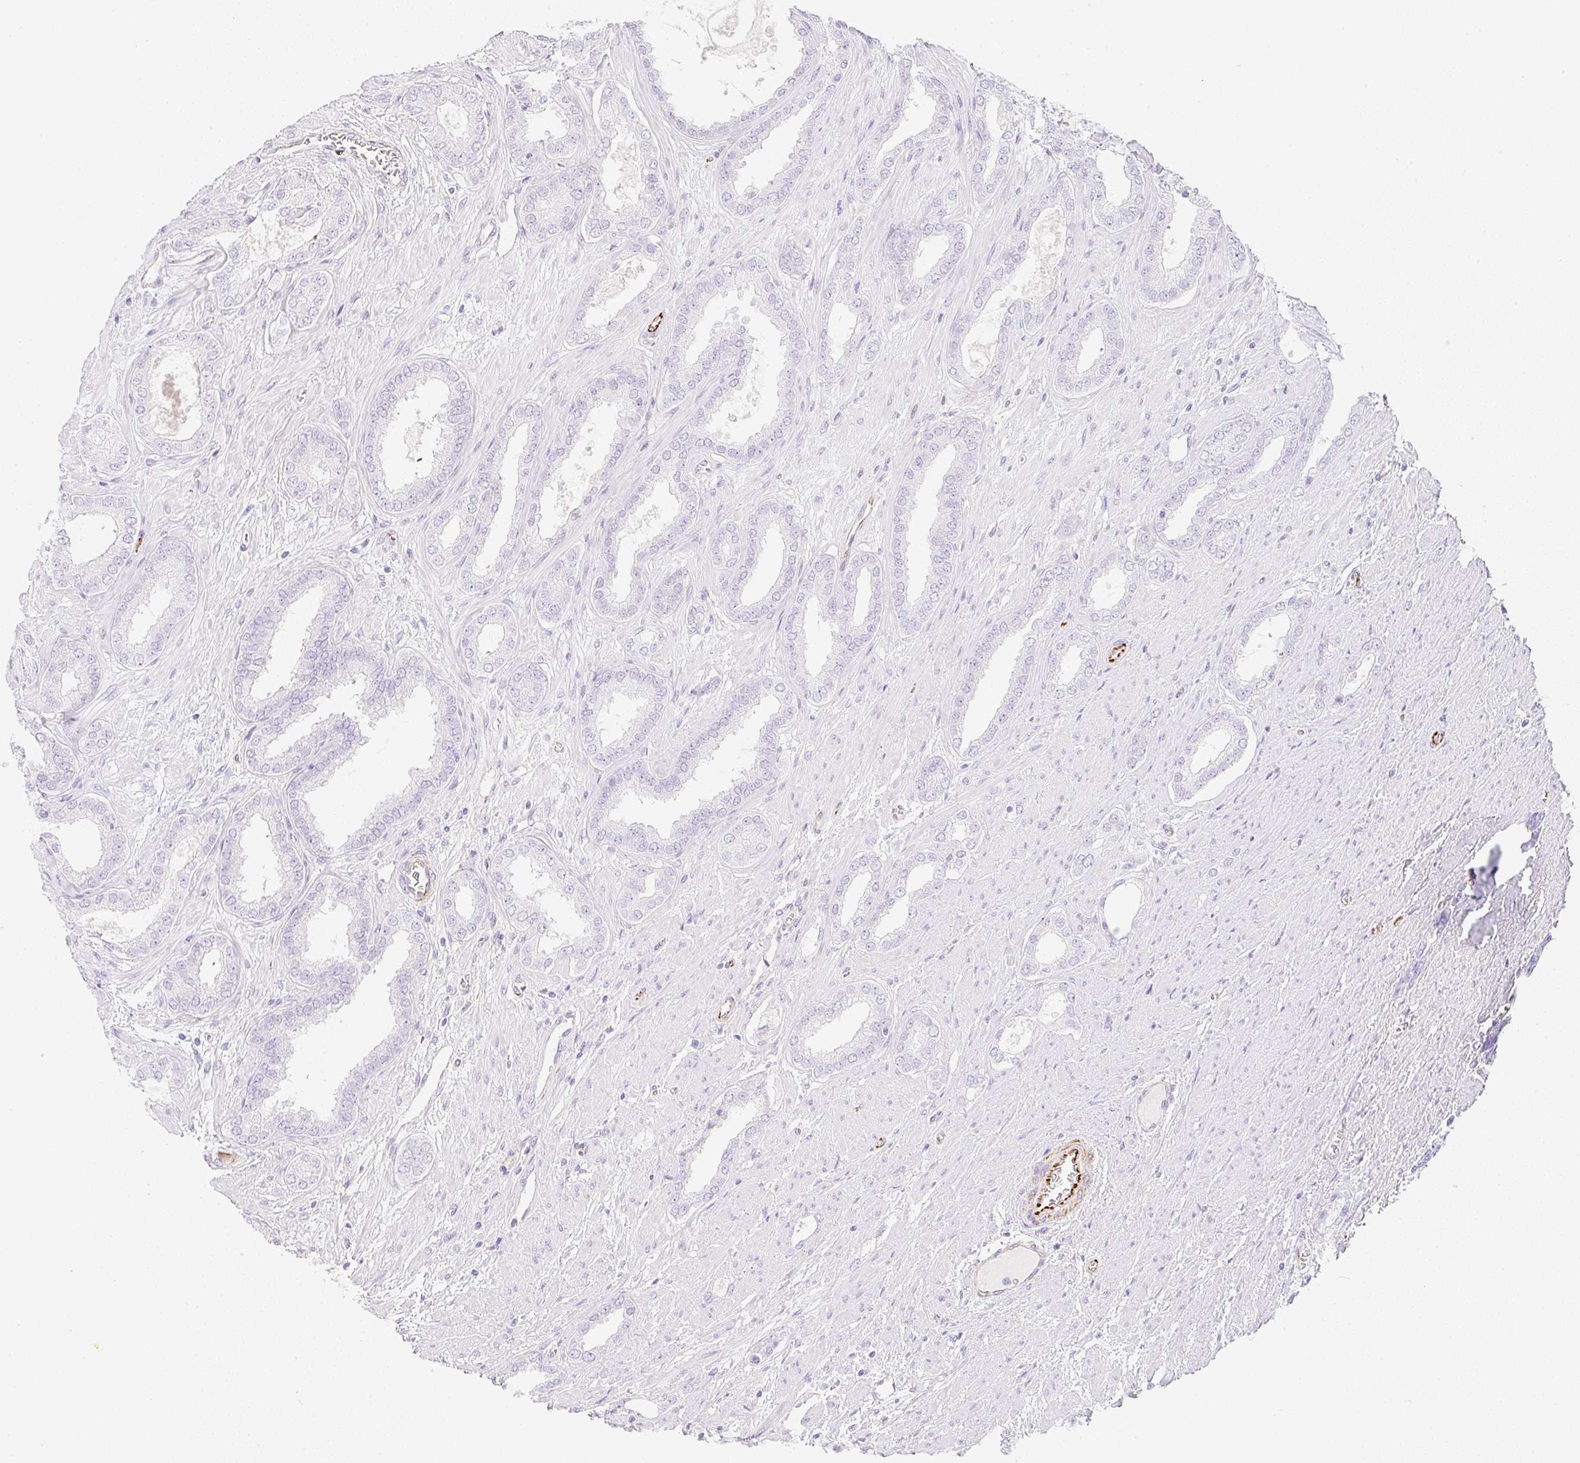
{"staining": {"intensity": "negative", "quantity": "none", "location": "none"}, "tissue": "prostate cancer", "cell_type": "Tumor cells", "image_type": "cancer", "snomed": [{"axis": "morphology", "description": "Adenocarcinoma, High grade"}, {"axis": "topography", "description": "Prostate"}], "caption": "Protein analysis of prostate cancer (adenocarcinoma (high-grade)) displays no significant positivity in tumor cells.", "gene": "ZNF689", "patient": {"sex": "male", "age": 58}}